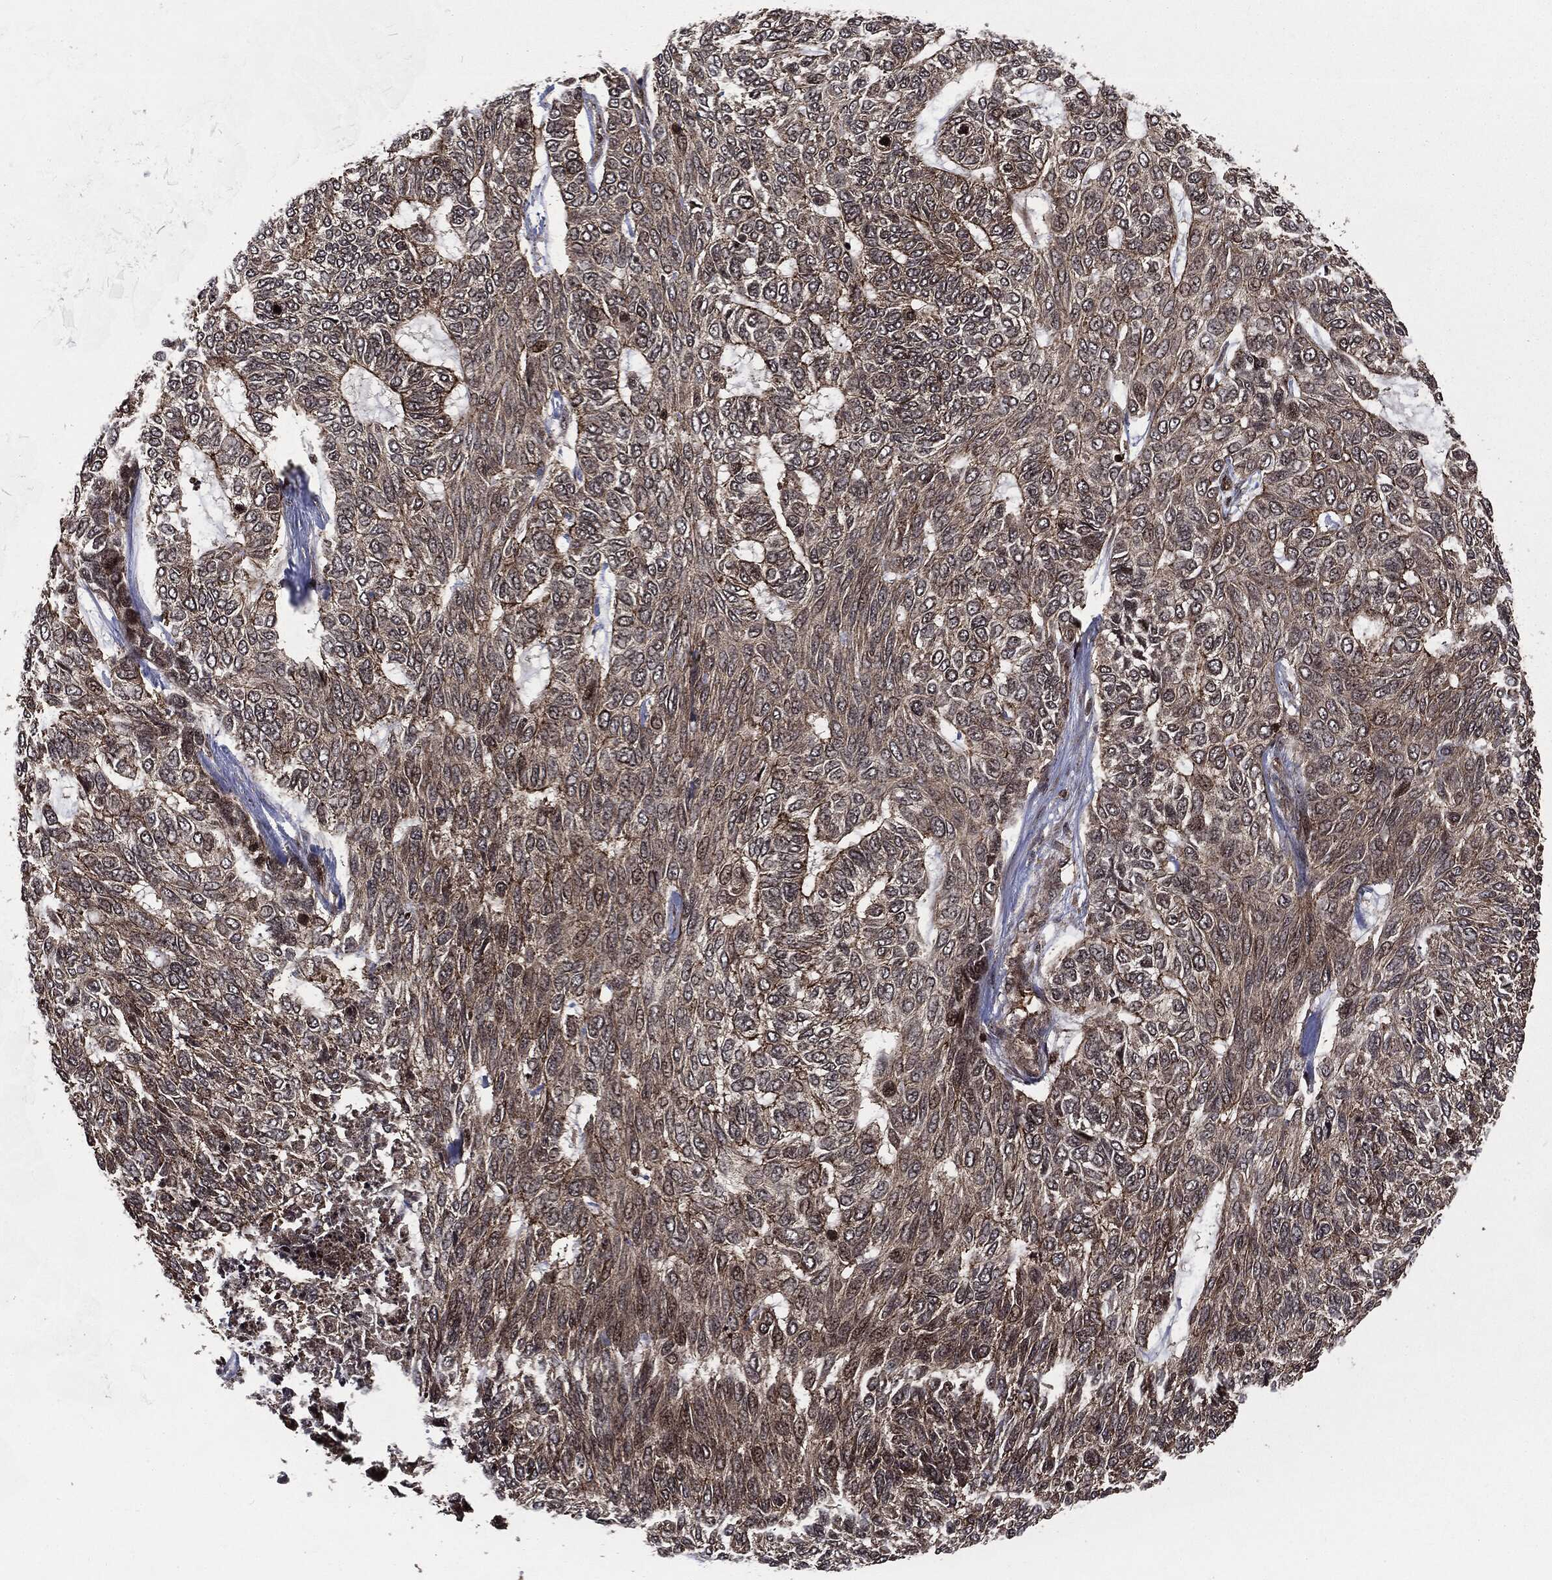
{"staining": {"intensity": "moderate", "quantity": "25%-75%", "location": "cytoplasmic/membranous"}, "tissue": "skin cancer", "cell_type": "Tumor cells", "image_type": "cancer", "snomed": [{"axis": "morphology", "description": "Basal cell carcinoma"}, {"axis": "topography", "description": "Skin"}], "caption": "Immunohistochemical staining of human skin cancer exhibits moderate cytoplasmic/membranous protein positivity in approximately 25%-75% of tumor cells.", "gene": "CARD6", "patient": {"sex": "female", "age": 65}}